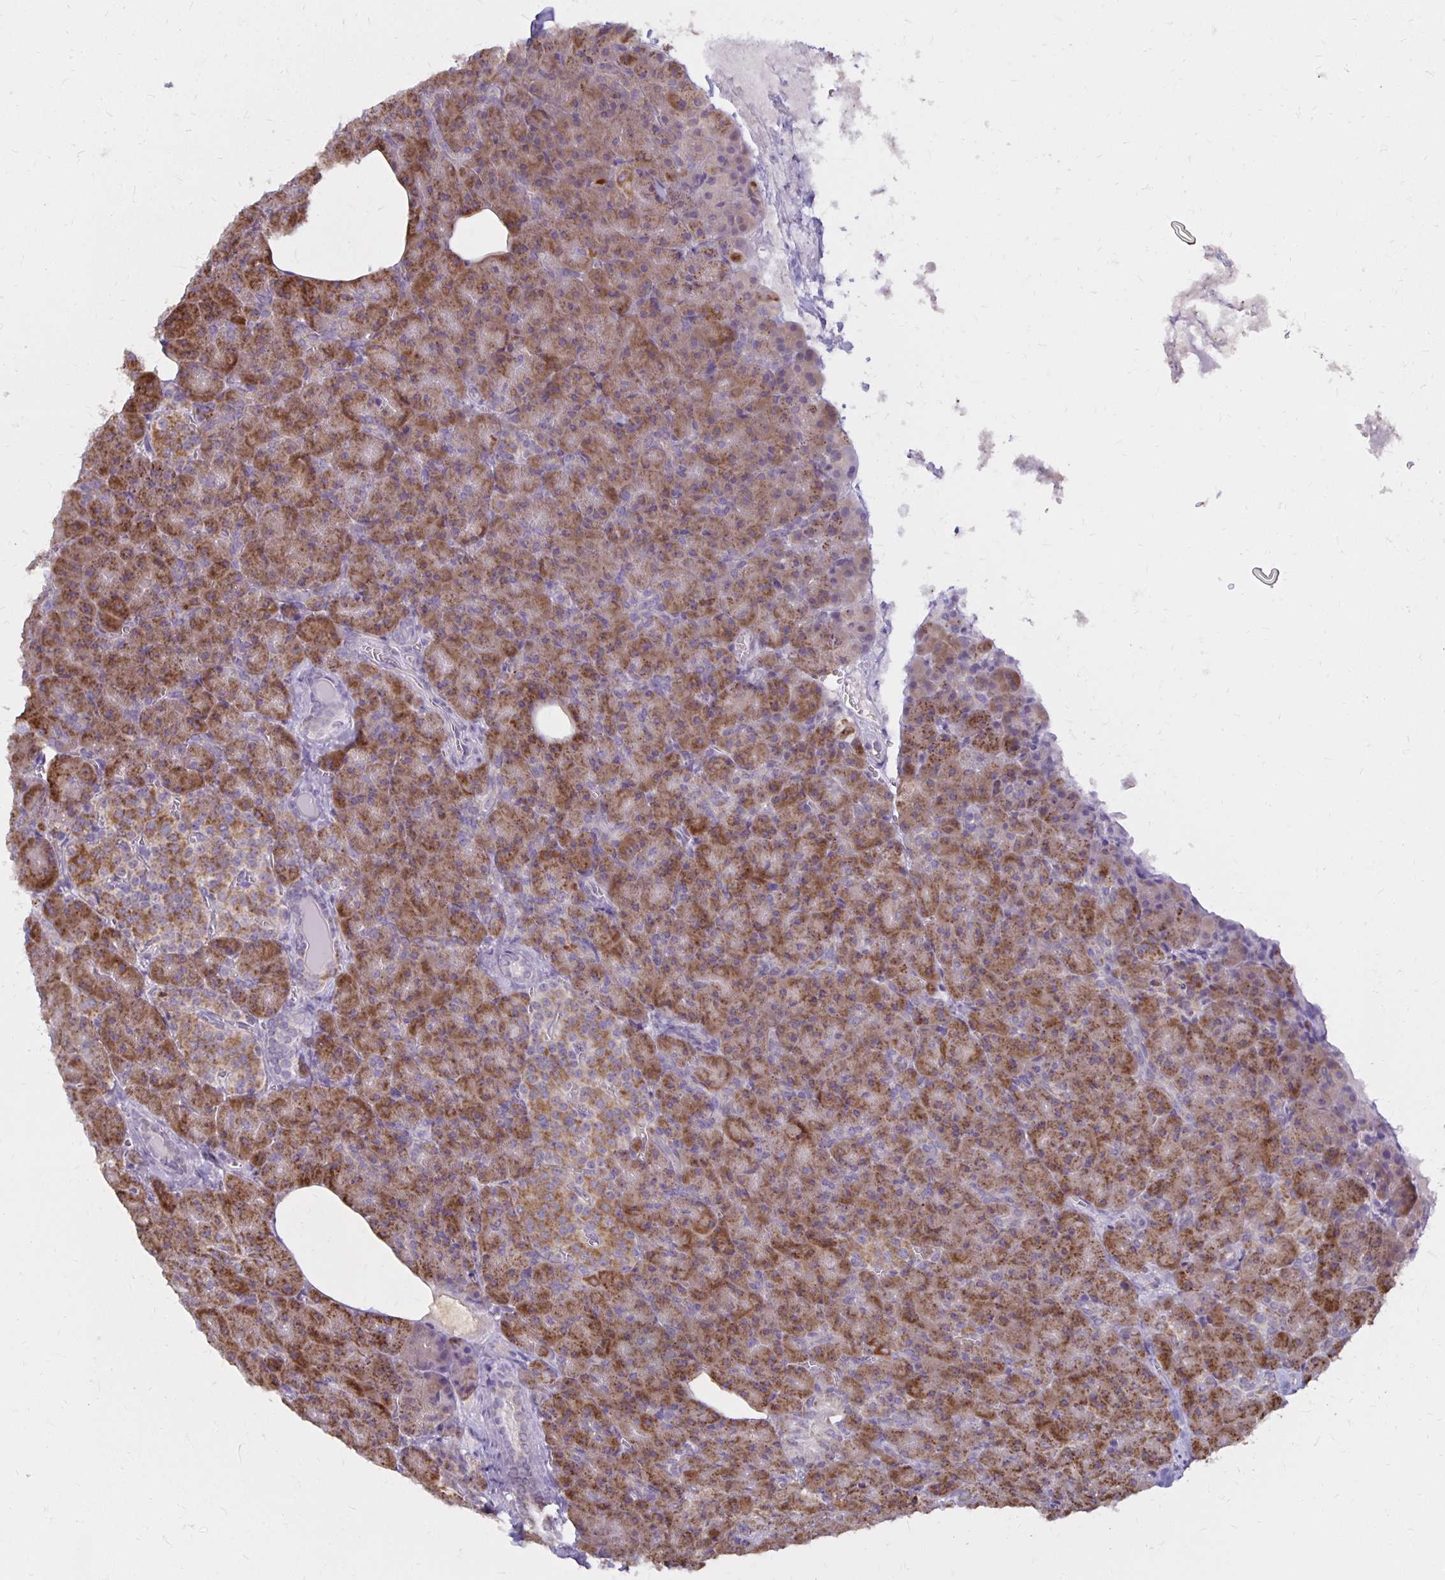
{"staining": {"intensity": "strong", "quantity": "25%-75%", "location": "cytoplasmic/membranous"}, "tissue": "pancreas", "cell_type": "Exocrine glandular cells", "image_type": "normal", "snomed": [{"axis": "morphology", "description": "Normal tissue, NOS"}, {"axis": "topography", "description": "Pancreas"}], "caption": "Immunohistochemistry (IHC) histopathology image of normal human pancreas stained for a protein (brown), which displays high levels of strong cytoplasmic/membranous staining in approximately 25%-75% of exocrine glandular cells.", "gene": "IER3", "patient": {"sex": "female", "age": 74}}